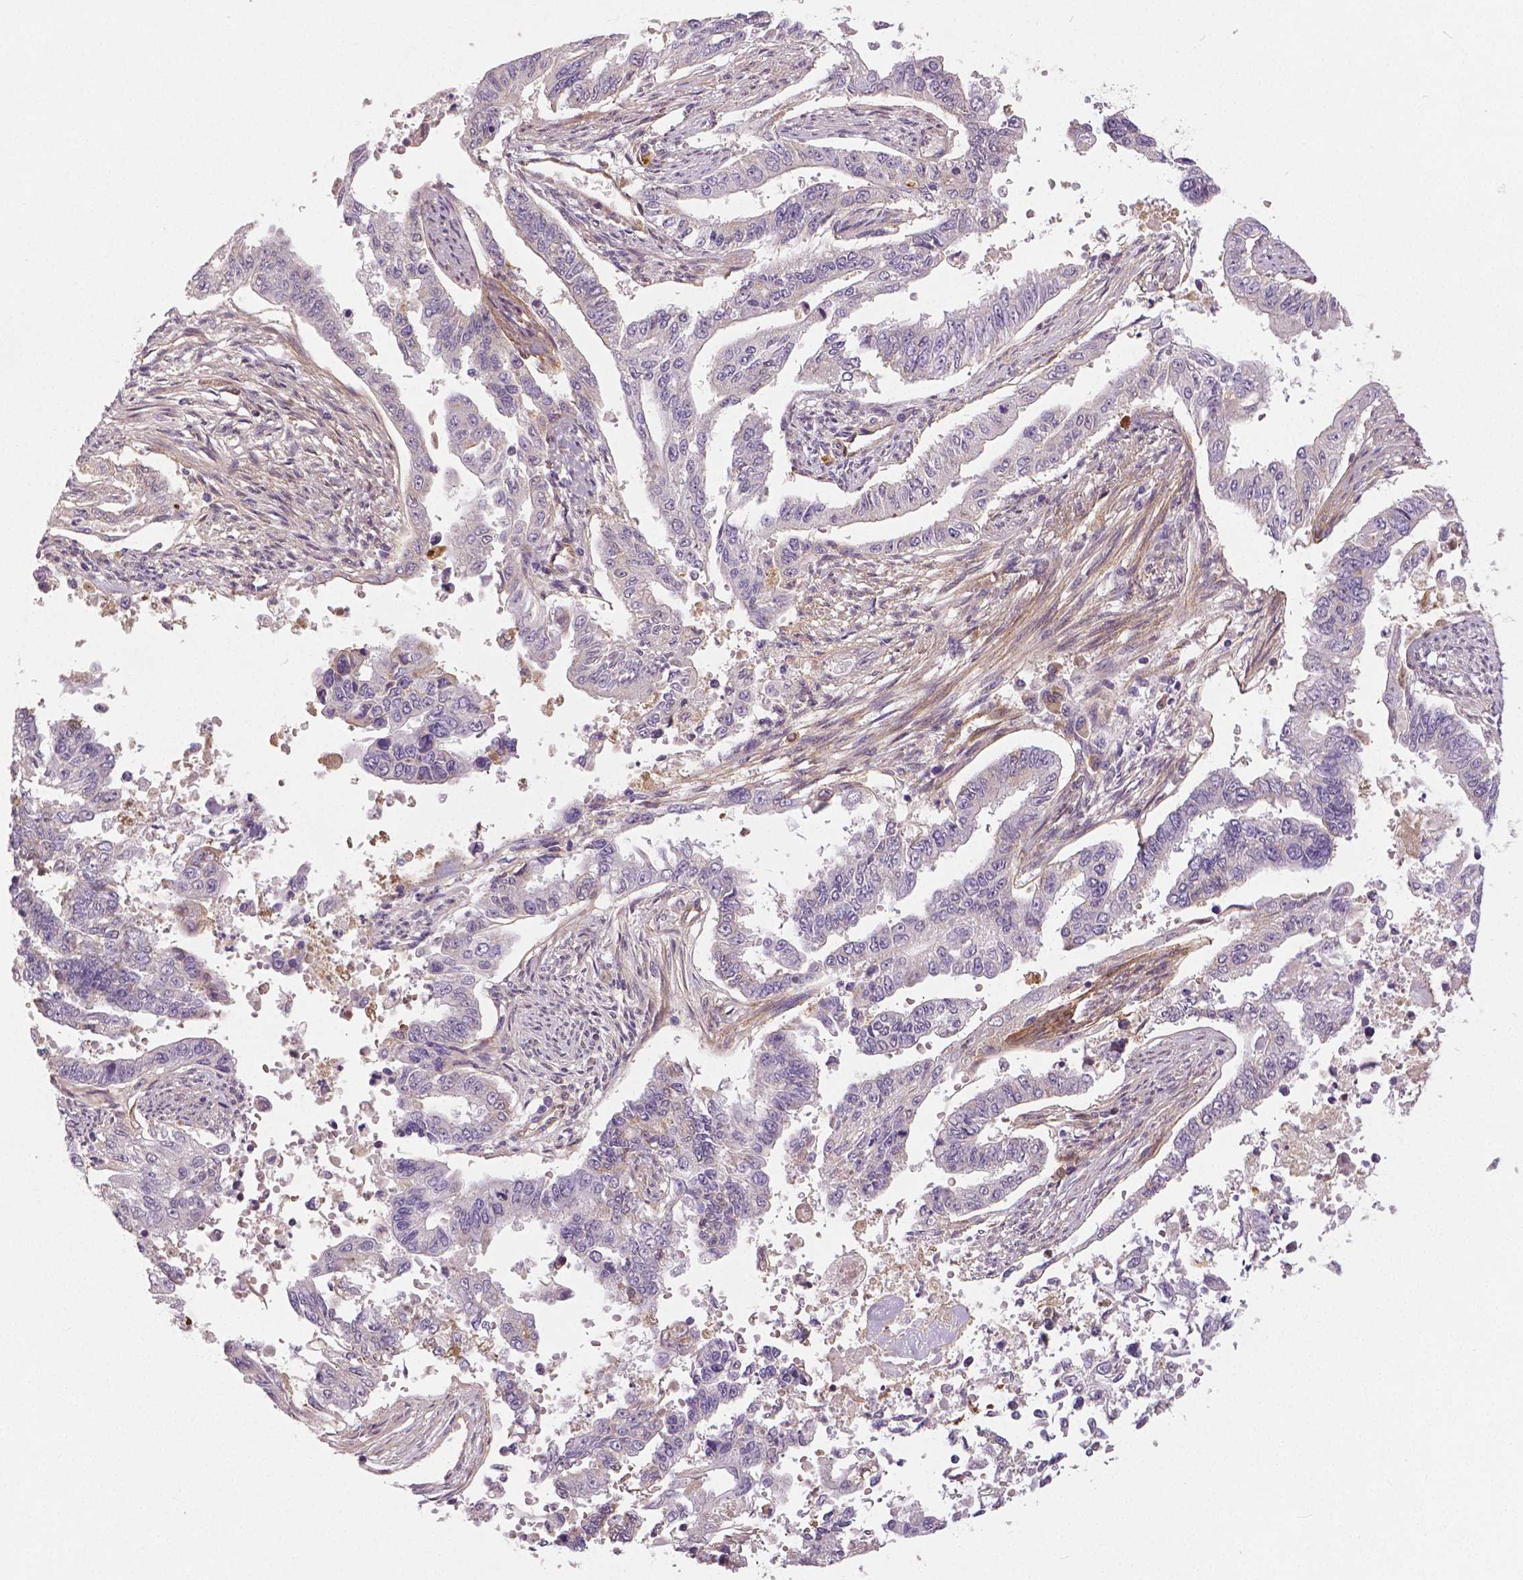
{"staining": {"intensity": "negative", "quantity": "none", "location": "none"}, "tissue": "endometrial cancer", "cell_type": "Tumor cells", "image_type": "cancer", "snomed": [{"axis": "morphology", "description": "Adenocarcinoma, NOS"}, {"axis": "topography", "description": "Uterus"}], "caption": "The micrograph displays no significant expression in tumor cells of endometrial adenocarcinoma.", "gene": "FLT1", "patient": {"sex": "female", "age": 59}}